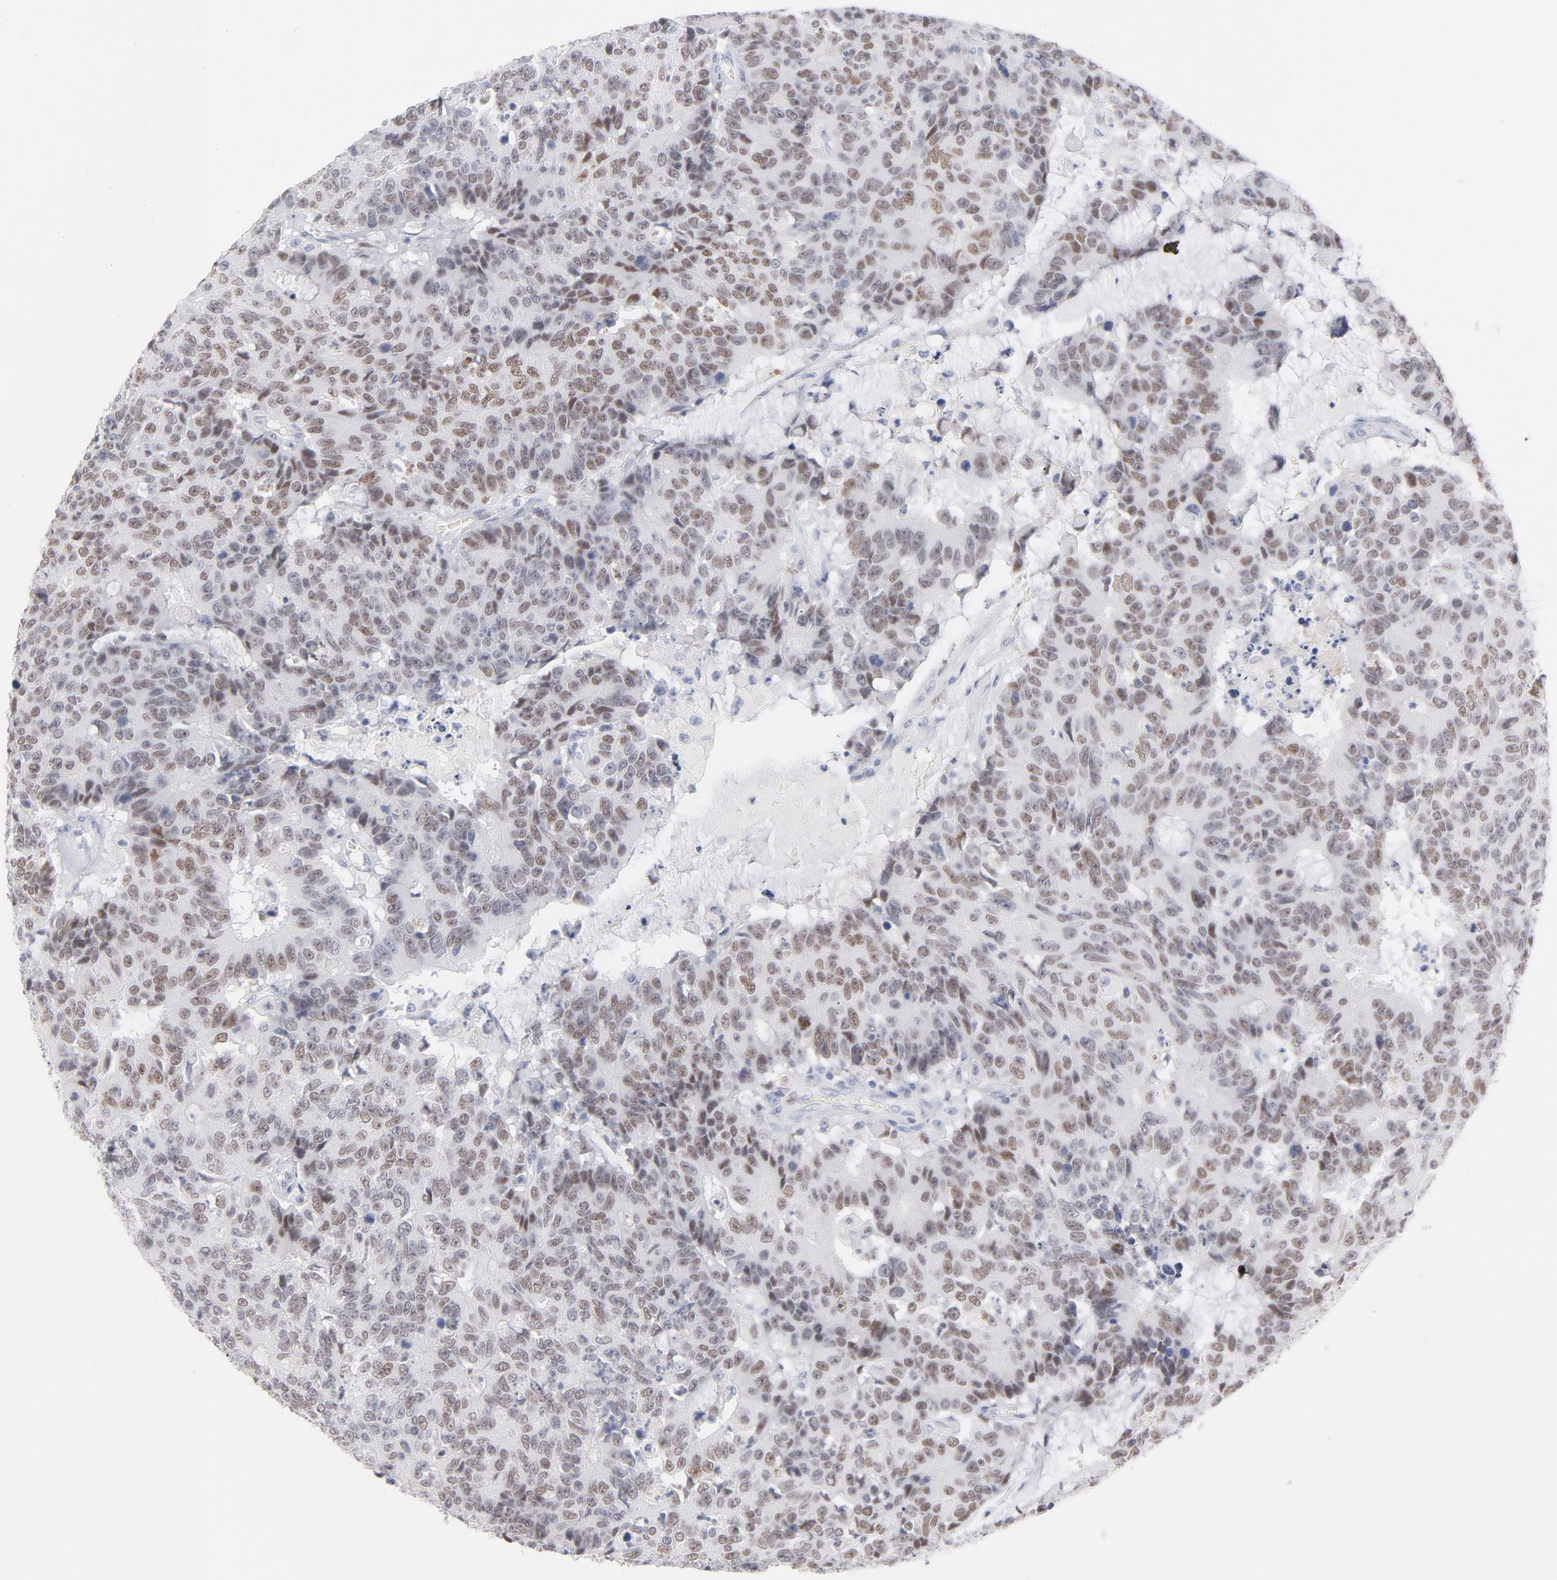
{"staining": {"intensity": "moderate", "quantity": ">75%", "location": "nuclear"}, "tissue": "colorectal cancer", "cell_type": "Tumor cells", "image_type": "cancer", "snomed": [{"axis": "morphology", "description": "Adenocarcinoma, NOS"}, {"axis": "topography", "description": "Colon"}], "caption": "Tumor cells exhibit moderate nuclear expression in approximately >75% of cells in adenocarcinoma (colorectal). (brown staining indicates protein expression, while blue staining denotes nuclei).", "gene": "MCM7", "patient": {"sex": "female", "age": 86}}